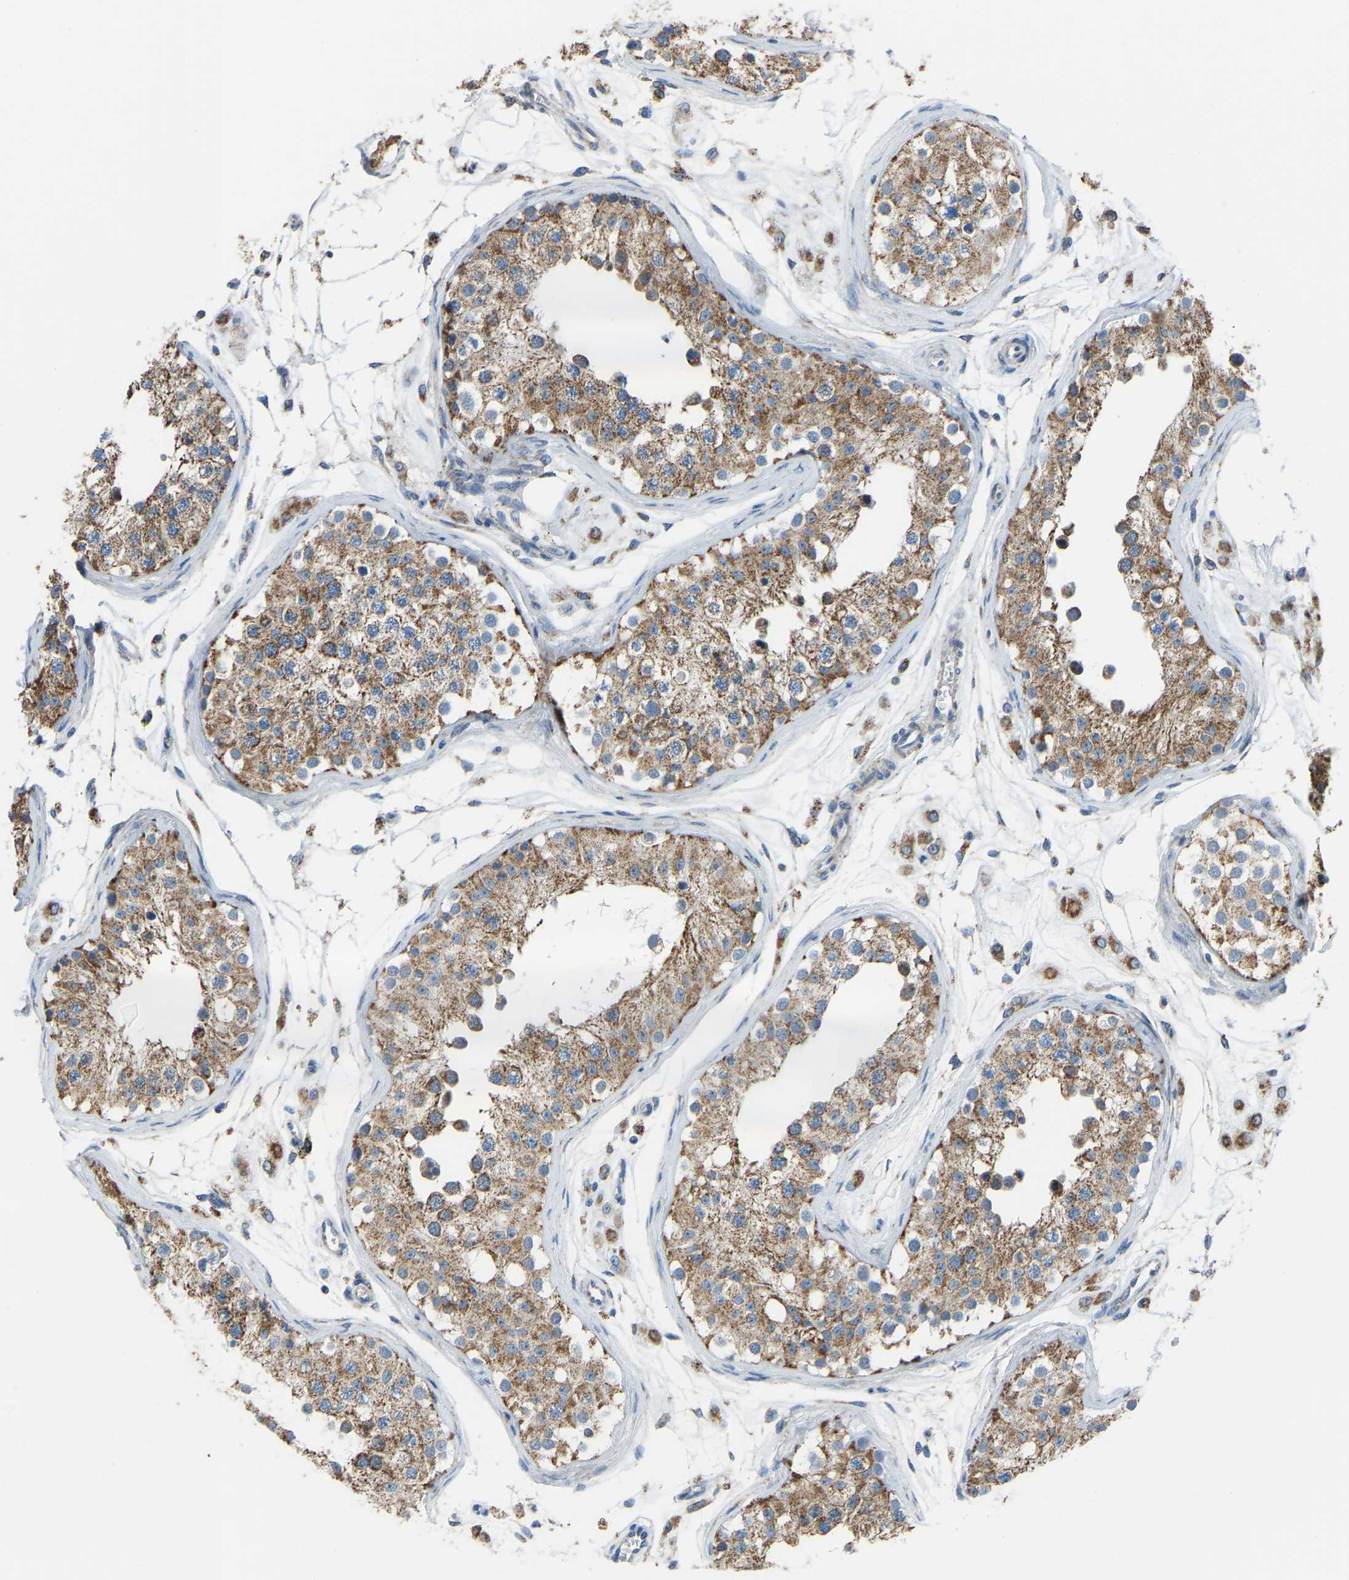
{"staining": {"intensity": "moderate", "quantity": ">75%", "location": "cytoplasmic/membranous"}, "tissue": "testis", "cell_type": "Cells in seminiferous ducts", "image_type": "normal", "snomed": [{"axis": "morphology", "description": "Normal tissue, NOS"}, {"axis": "morphology", "description": "Adenocarcinoma, metastatic, NOS"}, {"axis": "topography", "description": "Testis"}], "caption": "About >75% of cells in seminiferous ducts in benign human testis reveal moderate cytoplasmic/membranous protein staining as visualized by brown immunohistochemical staining.", "gene": "SMIM20", "patient": {"sex": "male", "age": 26}}